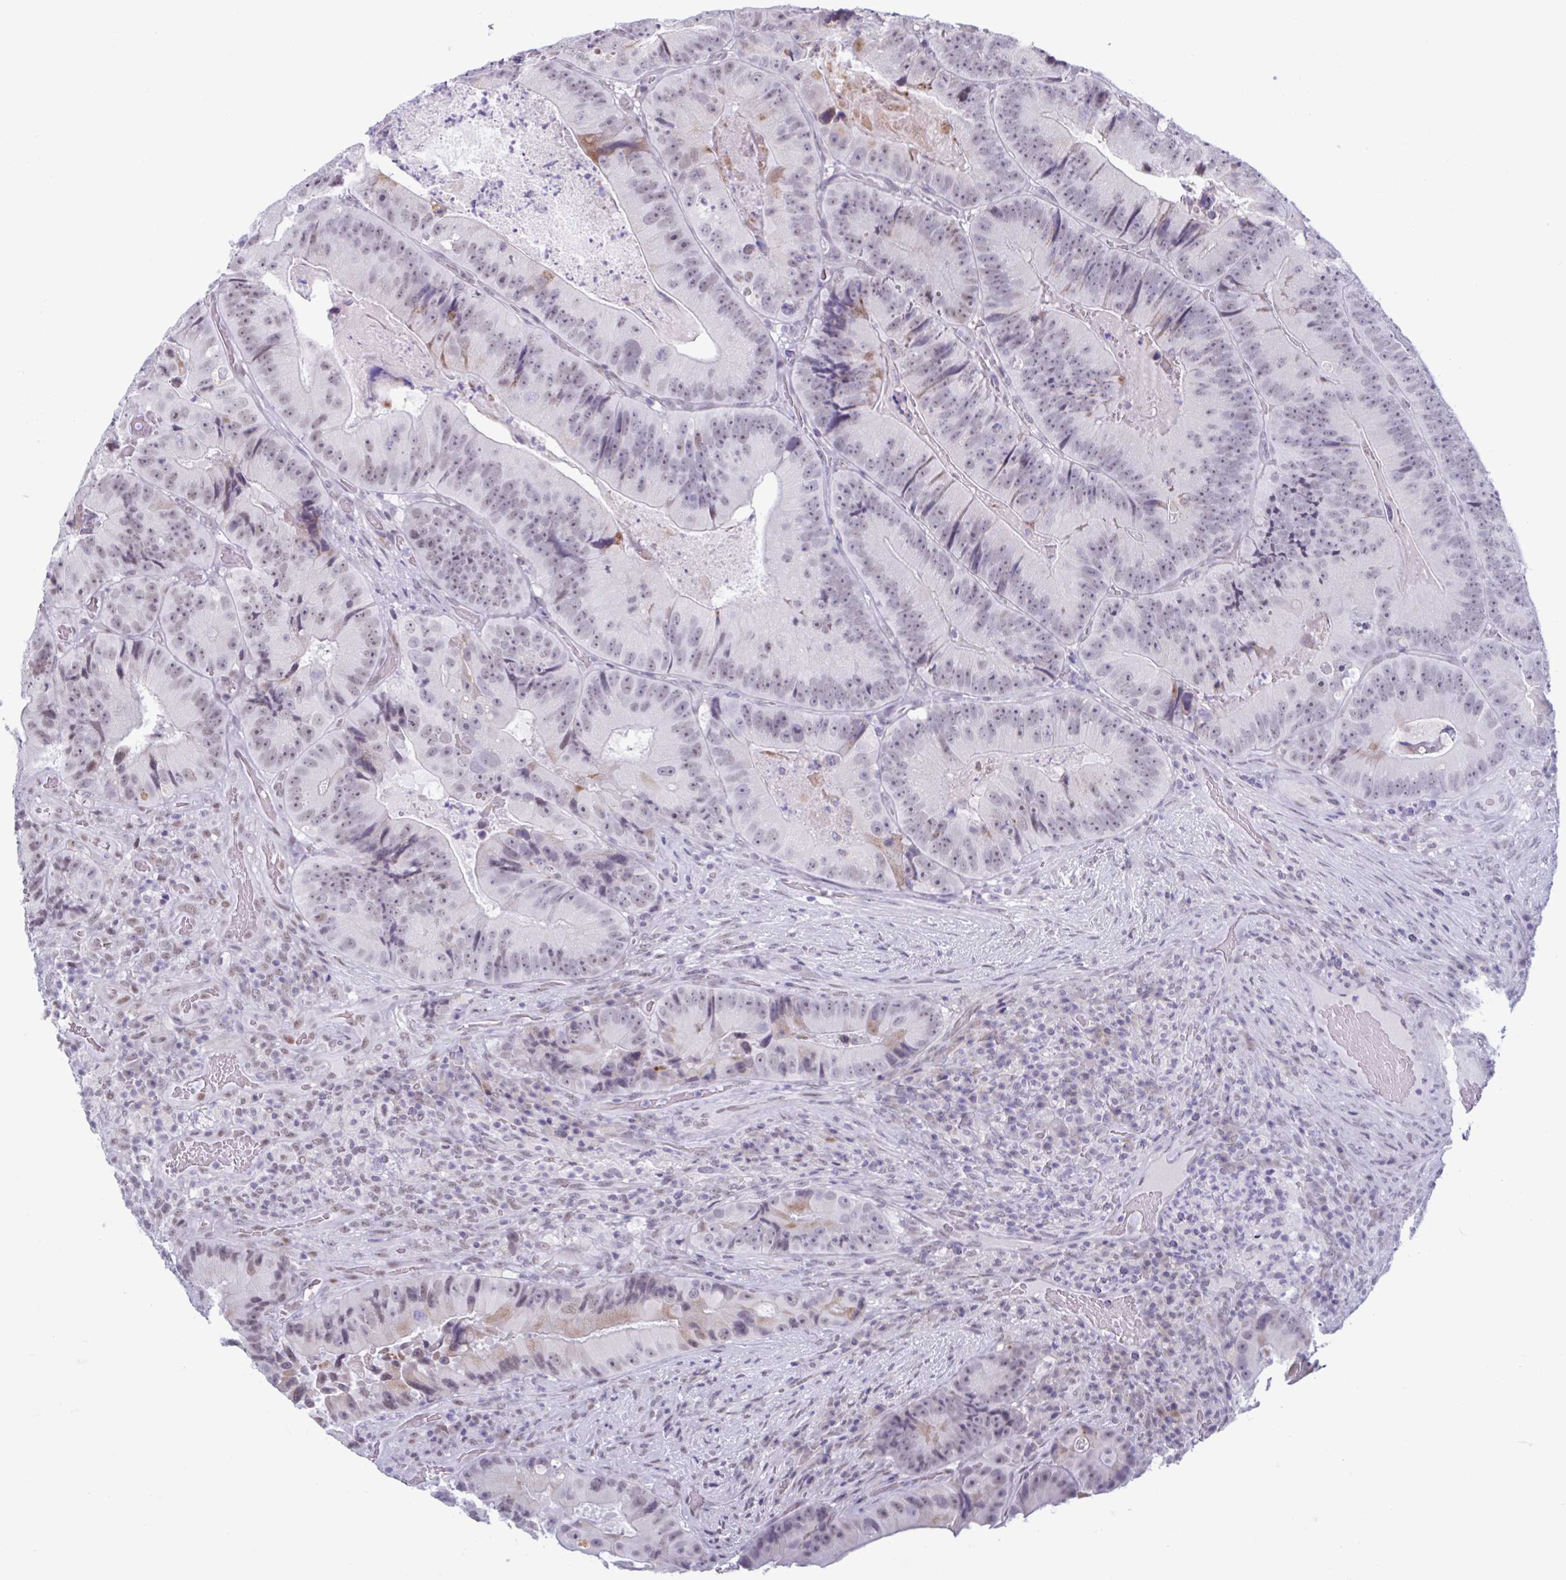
{"staining": {"intensity": "weak", "quantity": "25%-75%", "location": "nuclear"}, "tissue": "colorectal cancer", "cell_type": "Tumor cells", "image_type": "cancer", "snomed": [{"axis": "morphology", "description": "Adenocarcinoma, NOS"}, {"axis": "topography", "description": "Colon"}], "caption": "Immunohistochemistry (IHC) photomicrograph of neoplastic tissue: human adenocarcinoma (colorectal) stained using IHC demonstrates low levels of weak protein expression localized specifically in the nuclear of tumor cells, appearing as a nuclear brown color.", "gene": "MSMB", "patient": {"sex": "female", "age": 86}}